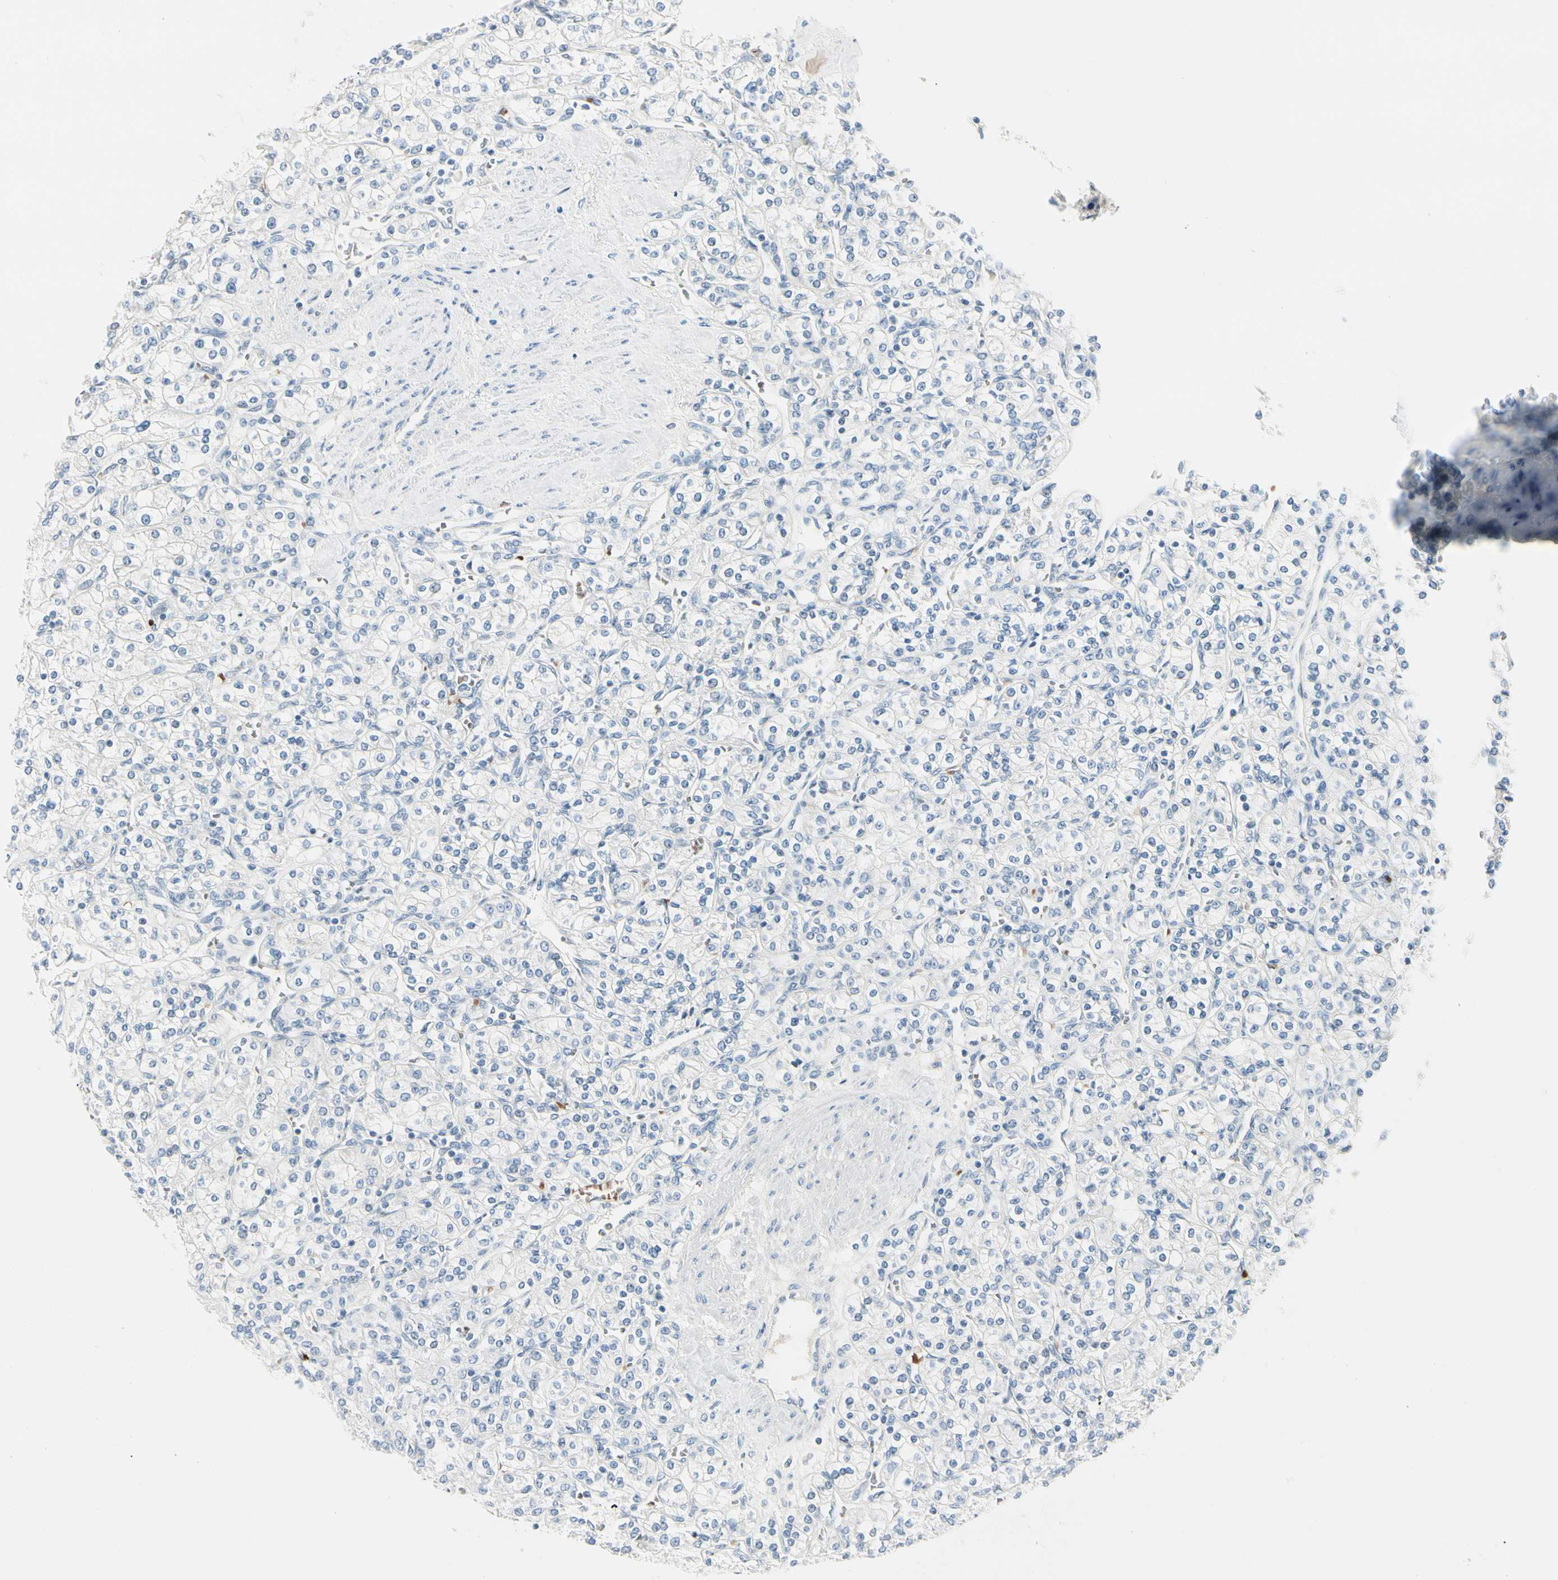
{"staining": {"intensity": "negative", "quantity": "none", "location": "none"}, "tissue": "renal cancer", "cell_type": "Tumor cells", "image_type": "cancer", "snomed": [{"axis": "morphology", "description": "Adenocarcinoma, NOS"}, {"axis": "topography", "description": "Kidney"}], "caption": "Tumor cells show no significant staining in renal cancer (adenocarcinoma). The staining was performed using DAB to visualize the protein expression in brown, while the nuclei were stained in blue with hematoxylin (Magnification: 20x).", "gene": "CA1", "patient": {"sex": "male", "age": 77}}